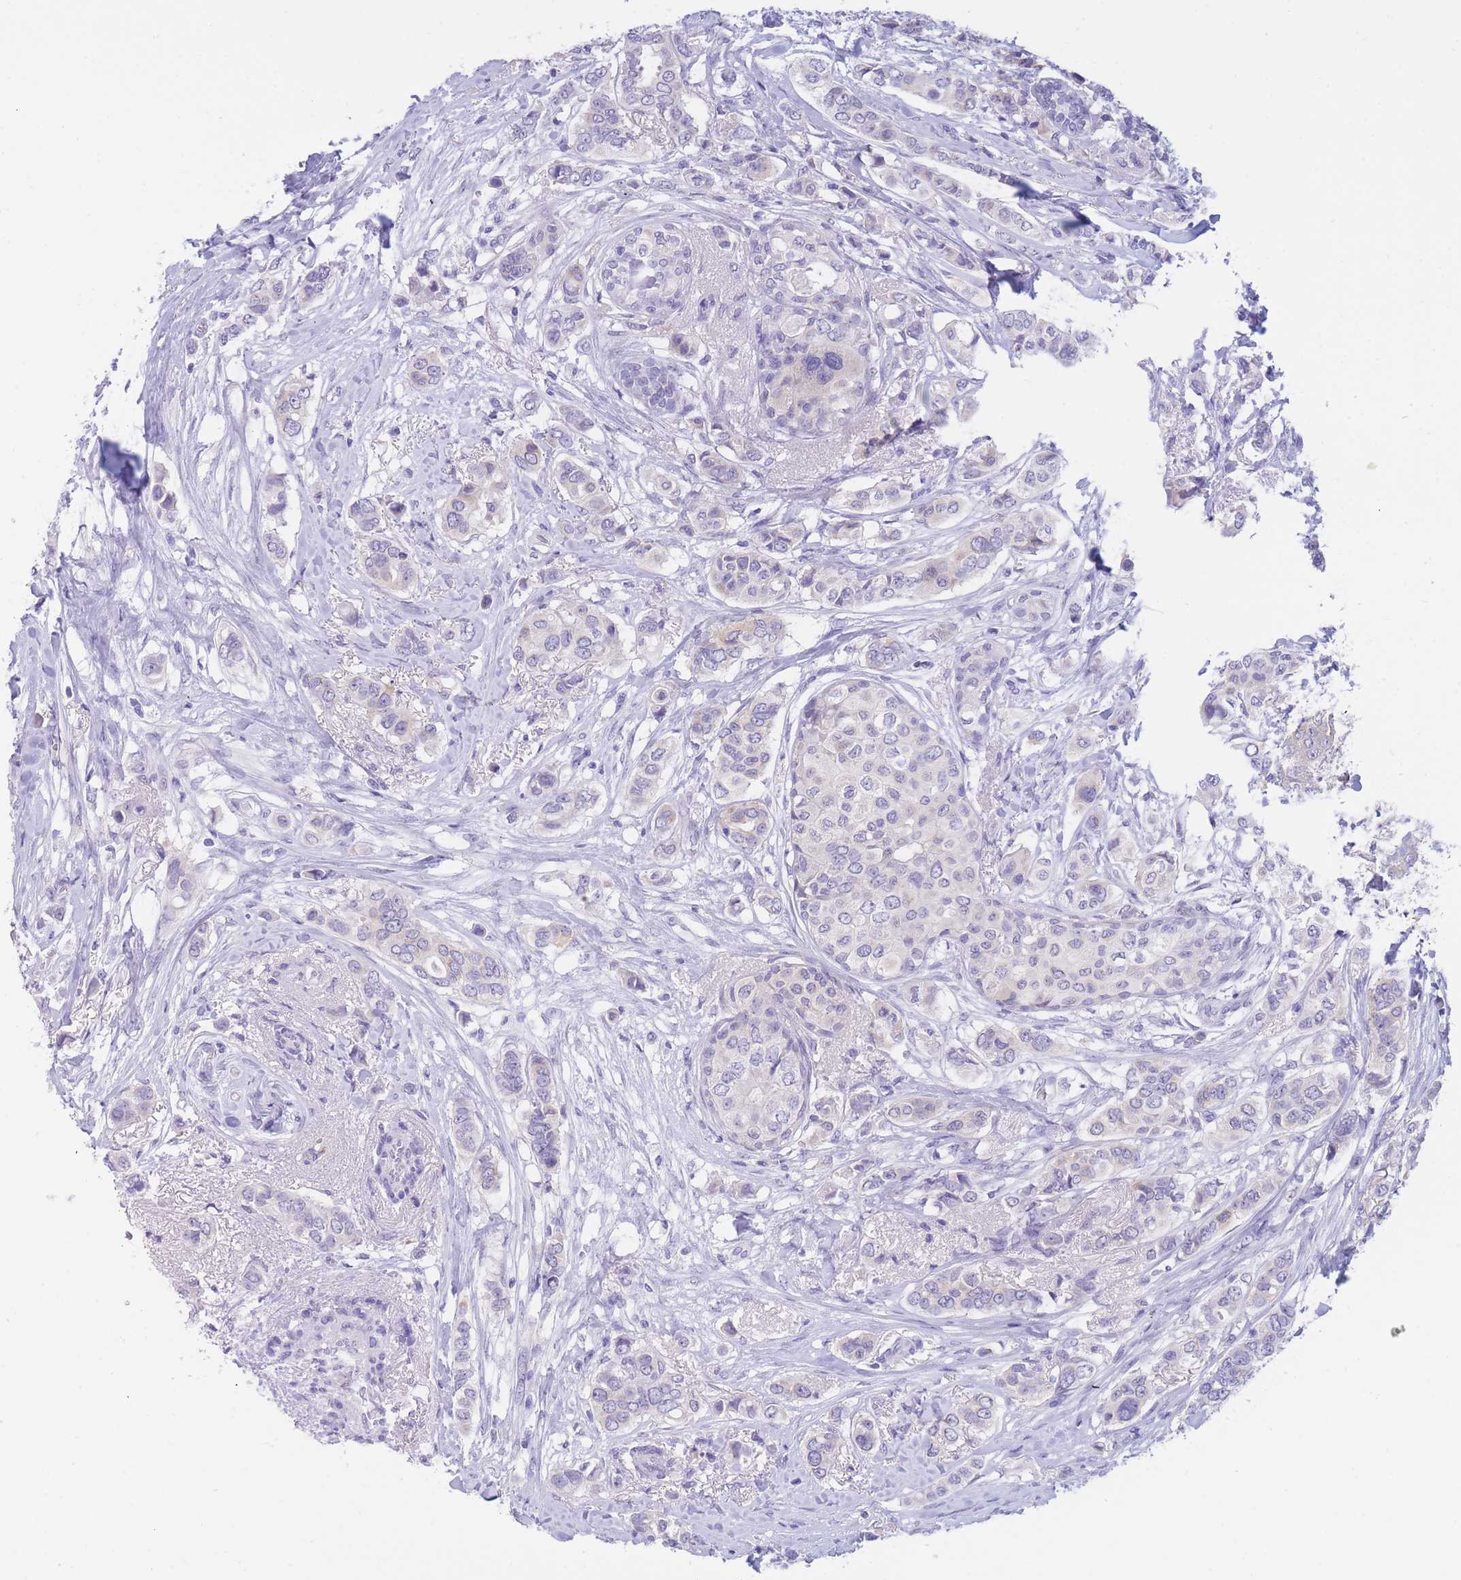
{"staining": {"intensity": "negative", "quantity": "none", "location": "none"}, "tissue": "breast cancer", "cell_type": "Tumor cells", "image_type": "cancer", "snomed": [{"axis": "morphology", "description": "Lobular carcinoma"}, {"axis": "topography", "description": "Breast"}], "caption": "Immunohistochemical staining of human breast cancer reveals no significant positivity in tumor cells.", "gene": "SSUH2", "patient": {"sex": "female", "age": 51}}